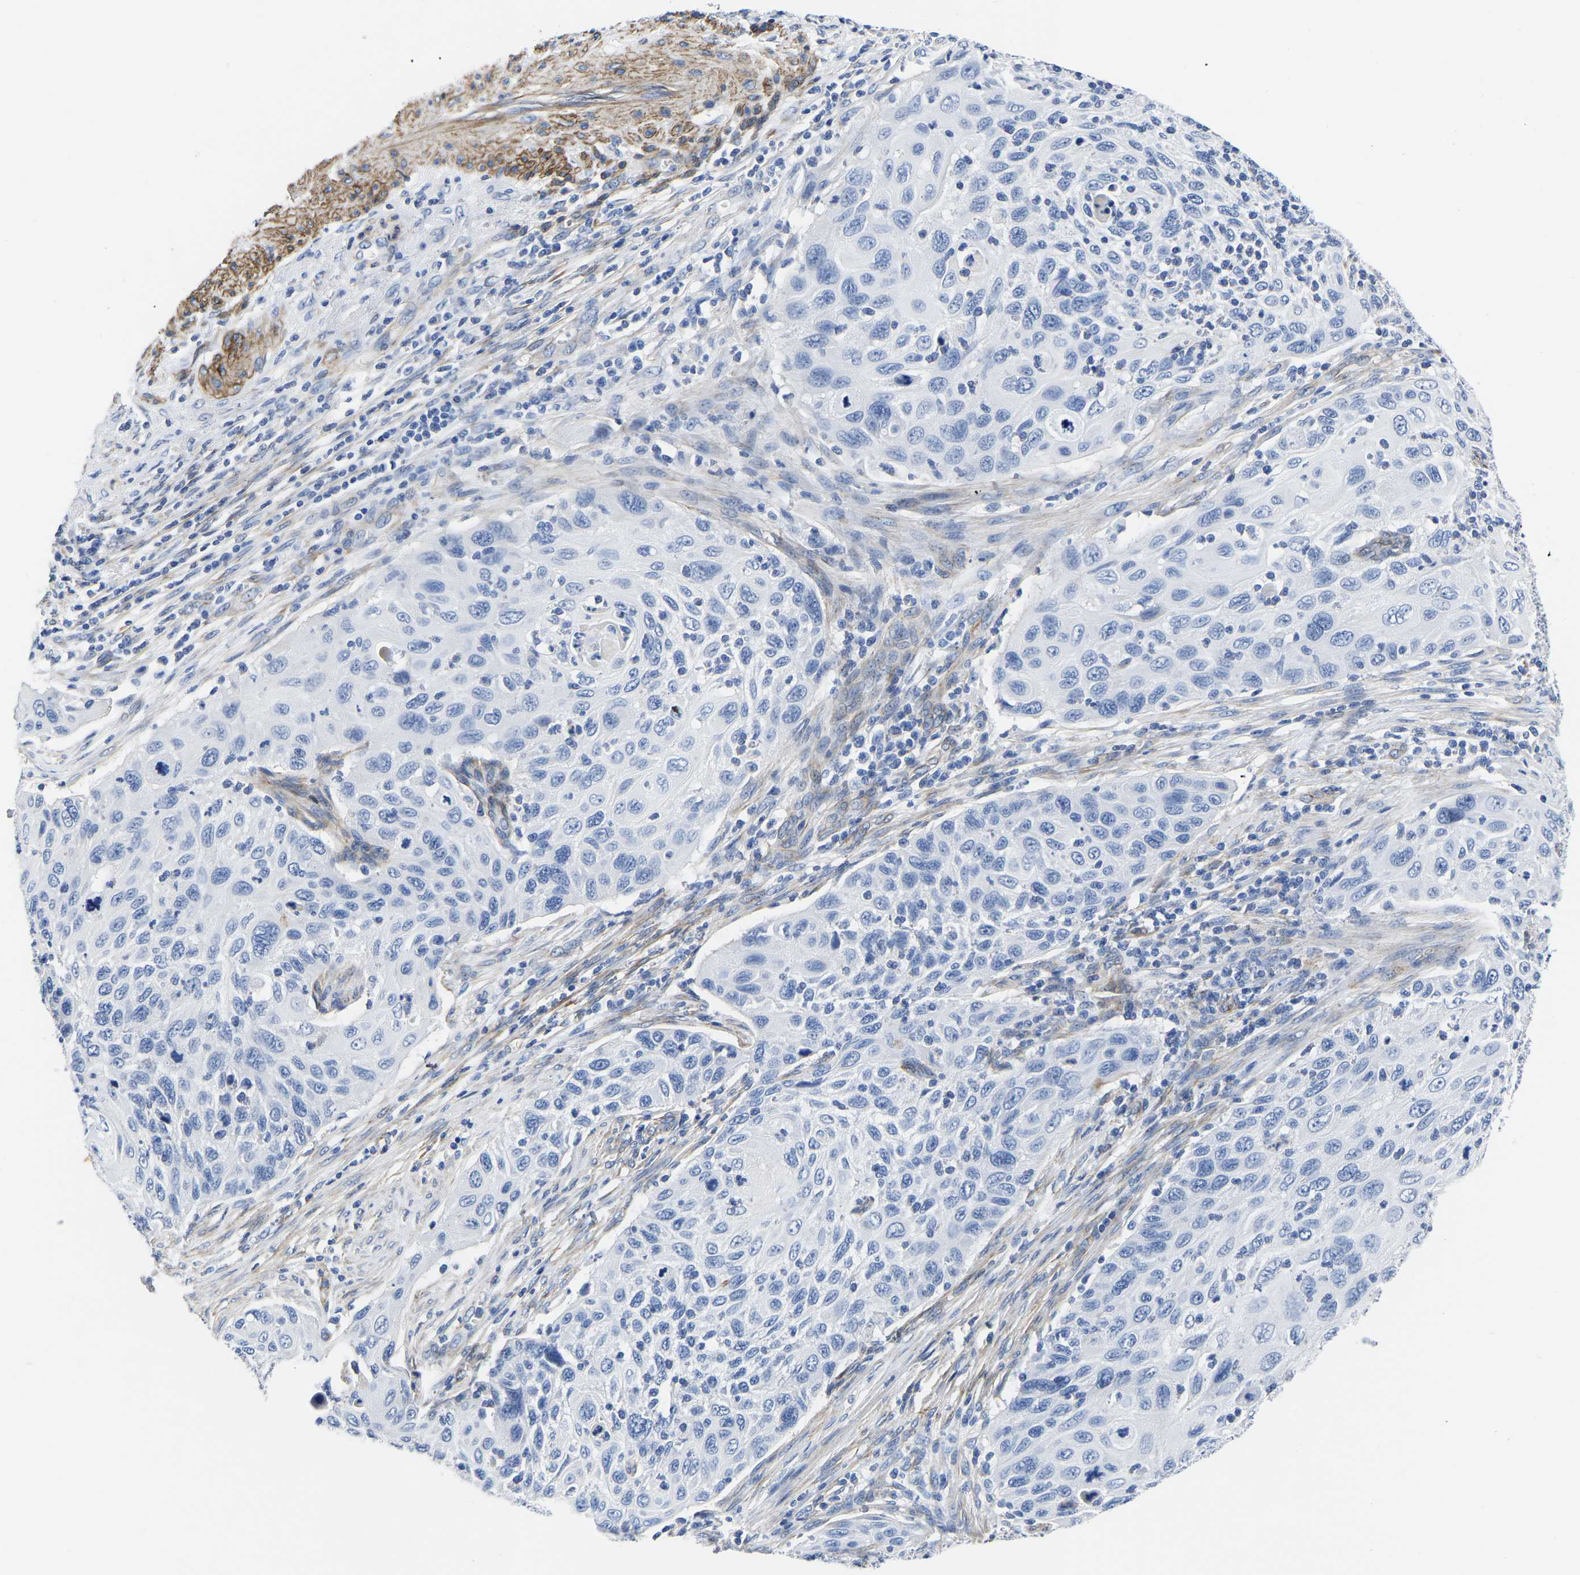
{"staining": {"intensity": "negative", "quantity": "none", "location": "none"}, "tissue": "cervical cancer", "cell_type": "Tumor cells", "image_type": "cancer", "snomed": [{"axis": "morphology", "description": "Squamous cell carcinoma, NOS"}, {"axis": "topography", "description": "Cervix"}], "caption": "Immunohistochemistry histopathology image of neoplastic tissue: cervical squamous cell carcinoma stained with DAB displays no significant protein positivity in tumor cells.", "gene": "SLC45A3", "patient": {"sex": "female", "age": 70}}